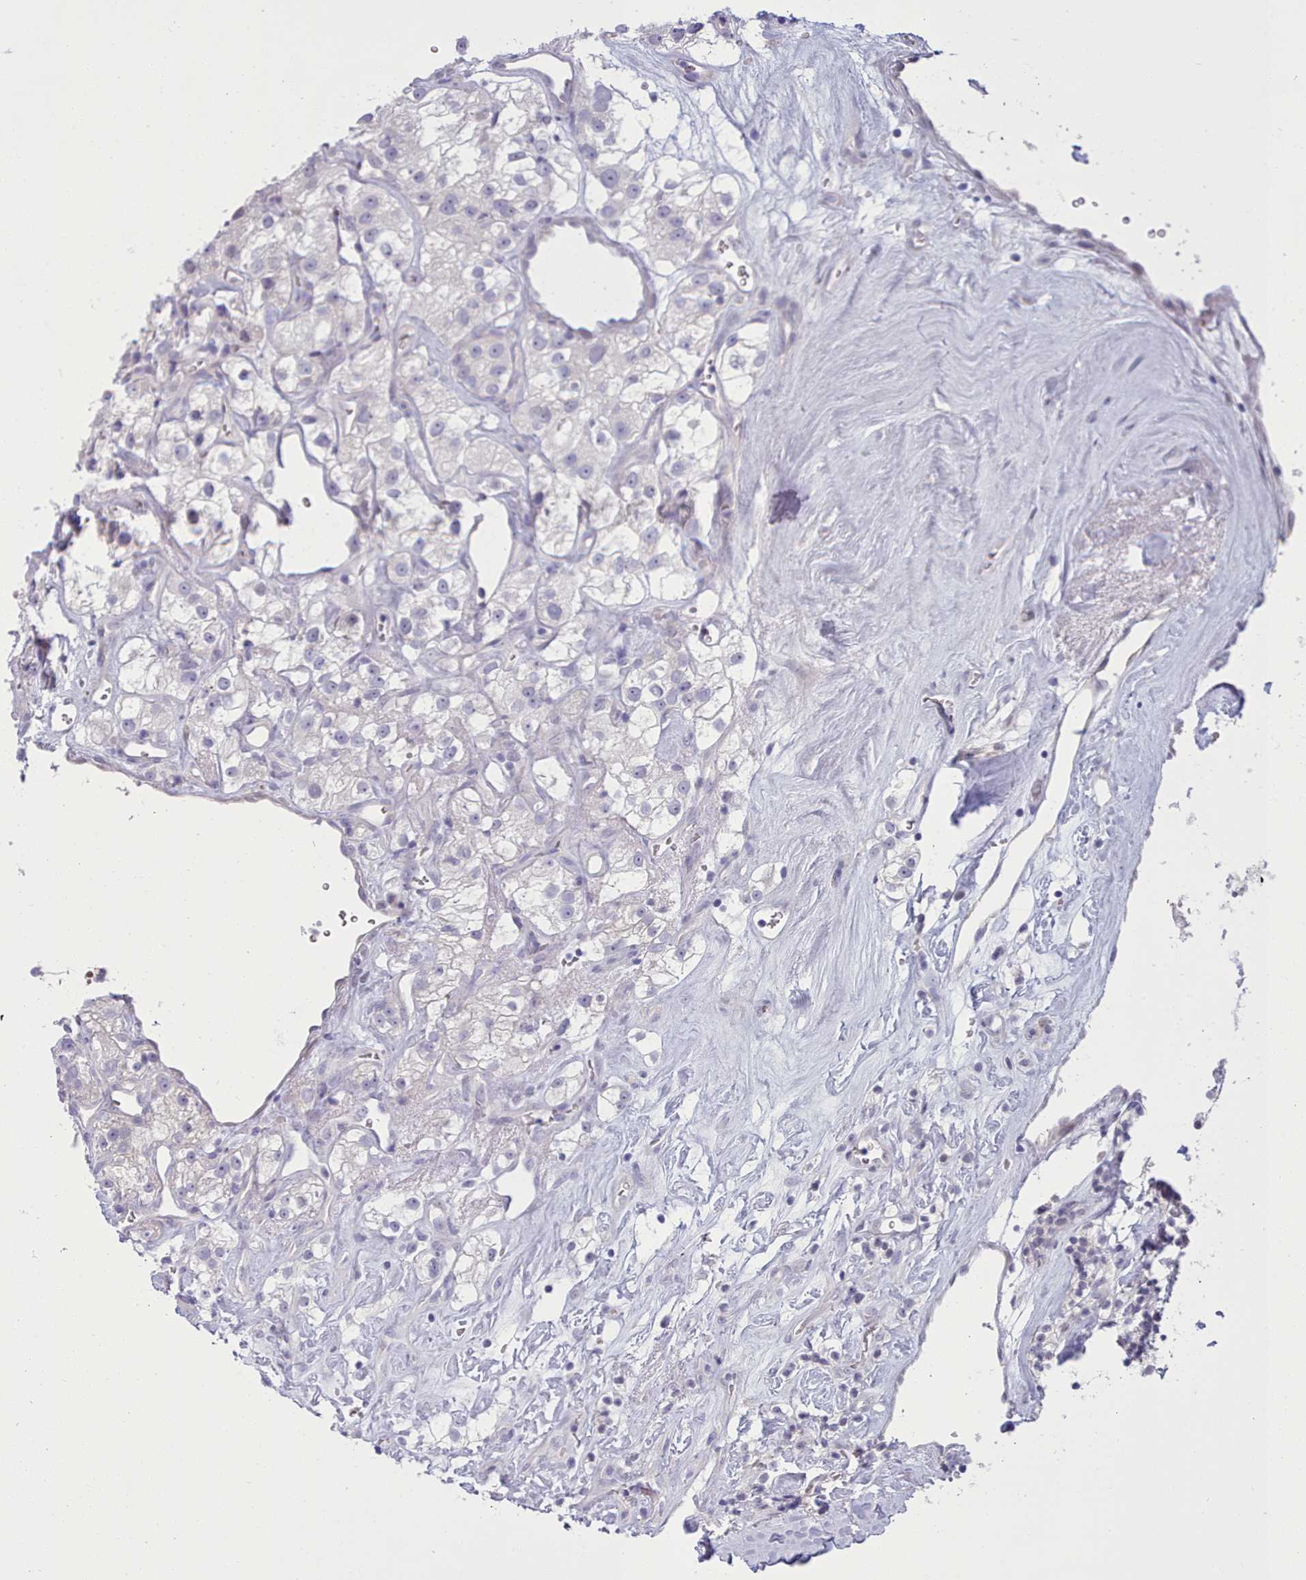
{"staining": {"intensity": "negative", "quantity": "none", "location": "none"}, "tissue": "renal cancer", "cell_type": "Tumor cells", "image_type": "cancer", "snomed": [{"axis": "morphology", "description": "Adenocarcinoma, NOS"}, {"axis": "topography", "description": "Kidney"}], "caption": "Protein analysis of adenocarcinoma (renal) exhibits no significant positivity in tumor cells. The staining is performed using DAB brown chromogen with nuclei counter-stained in using hematoxylin.", "gene": "TMEM253", "patient": {"sex": "male", "age": 77}}